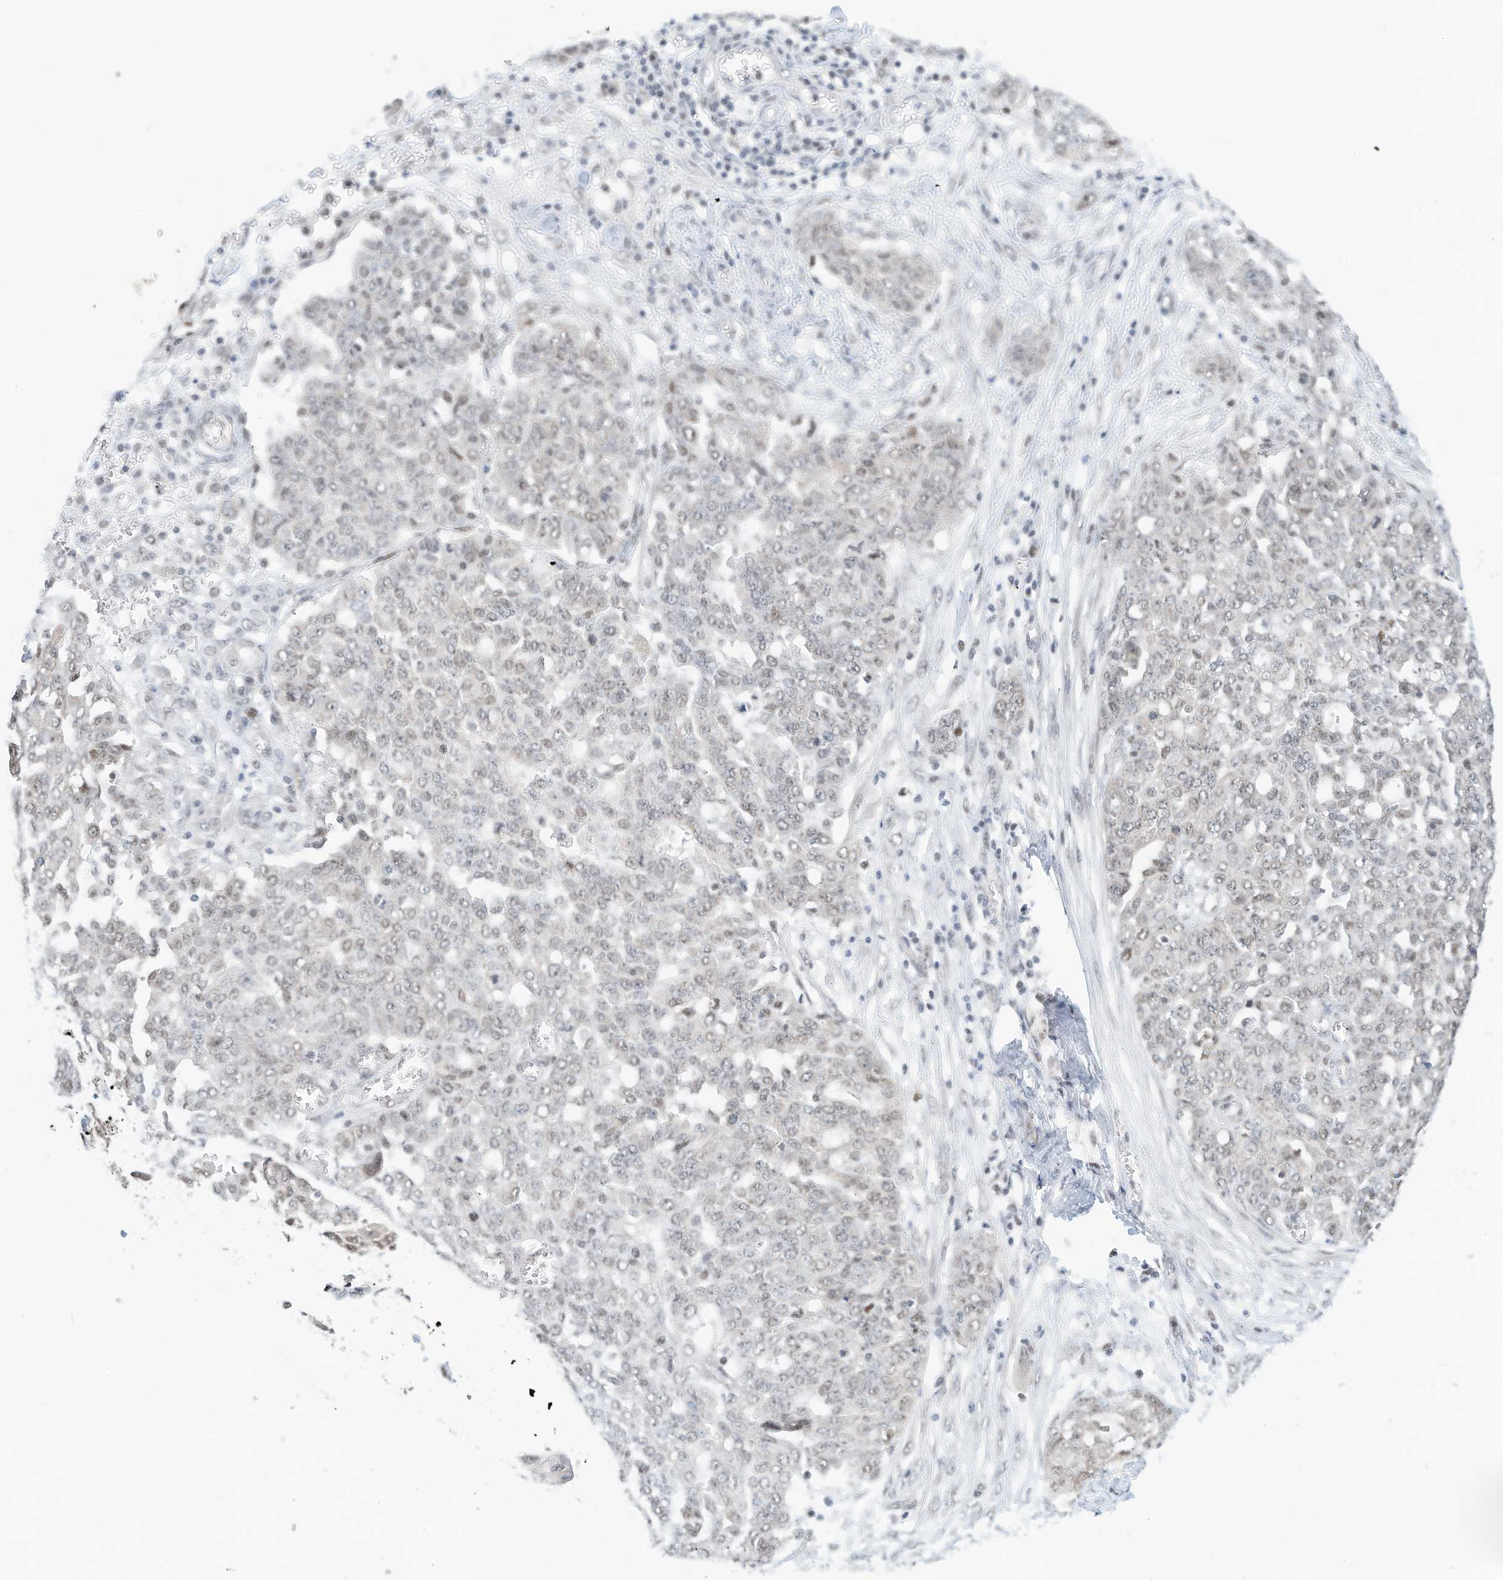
{"staining": {"intensity": "negative", "quantity": "none", "location": "none"}, "tissue": "ovarian cancer", "cell_type": "Tumor cells", "image_type": "cancer", "snomed": [{"axis": "morphology", "description": "Cystadenocarcinoma, serous, NOS"}, {"axis": "topography", "description": "Soft tissue"}, {"axis": "topography", "description": "Ovary"}], "caption": "DAB (3,3'-diaminobenzidine) immunohistochemical staining of human serous cystadenocarcinoma (ovarian) demonstrates no significant staining in tumor cells.", "gene": "OGT", "patient": {"sex": "female", "age": 57}}